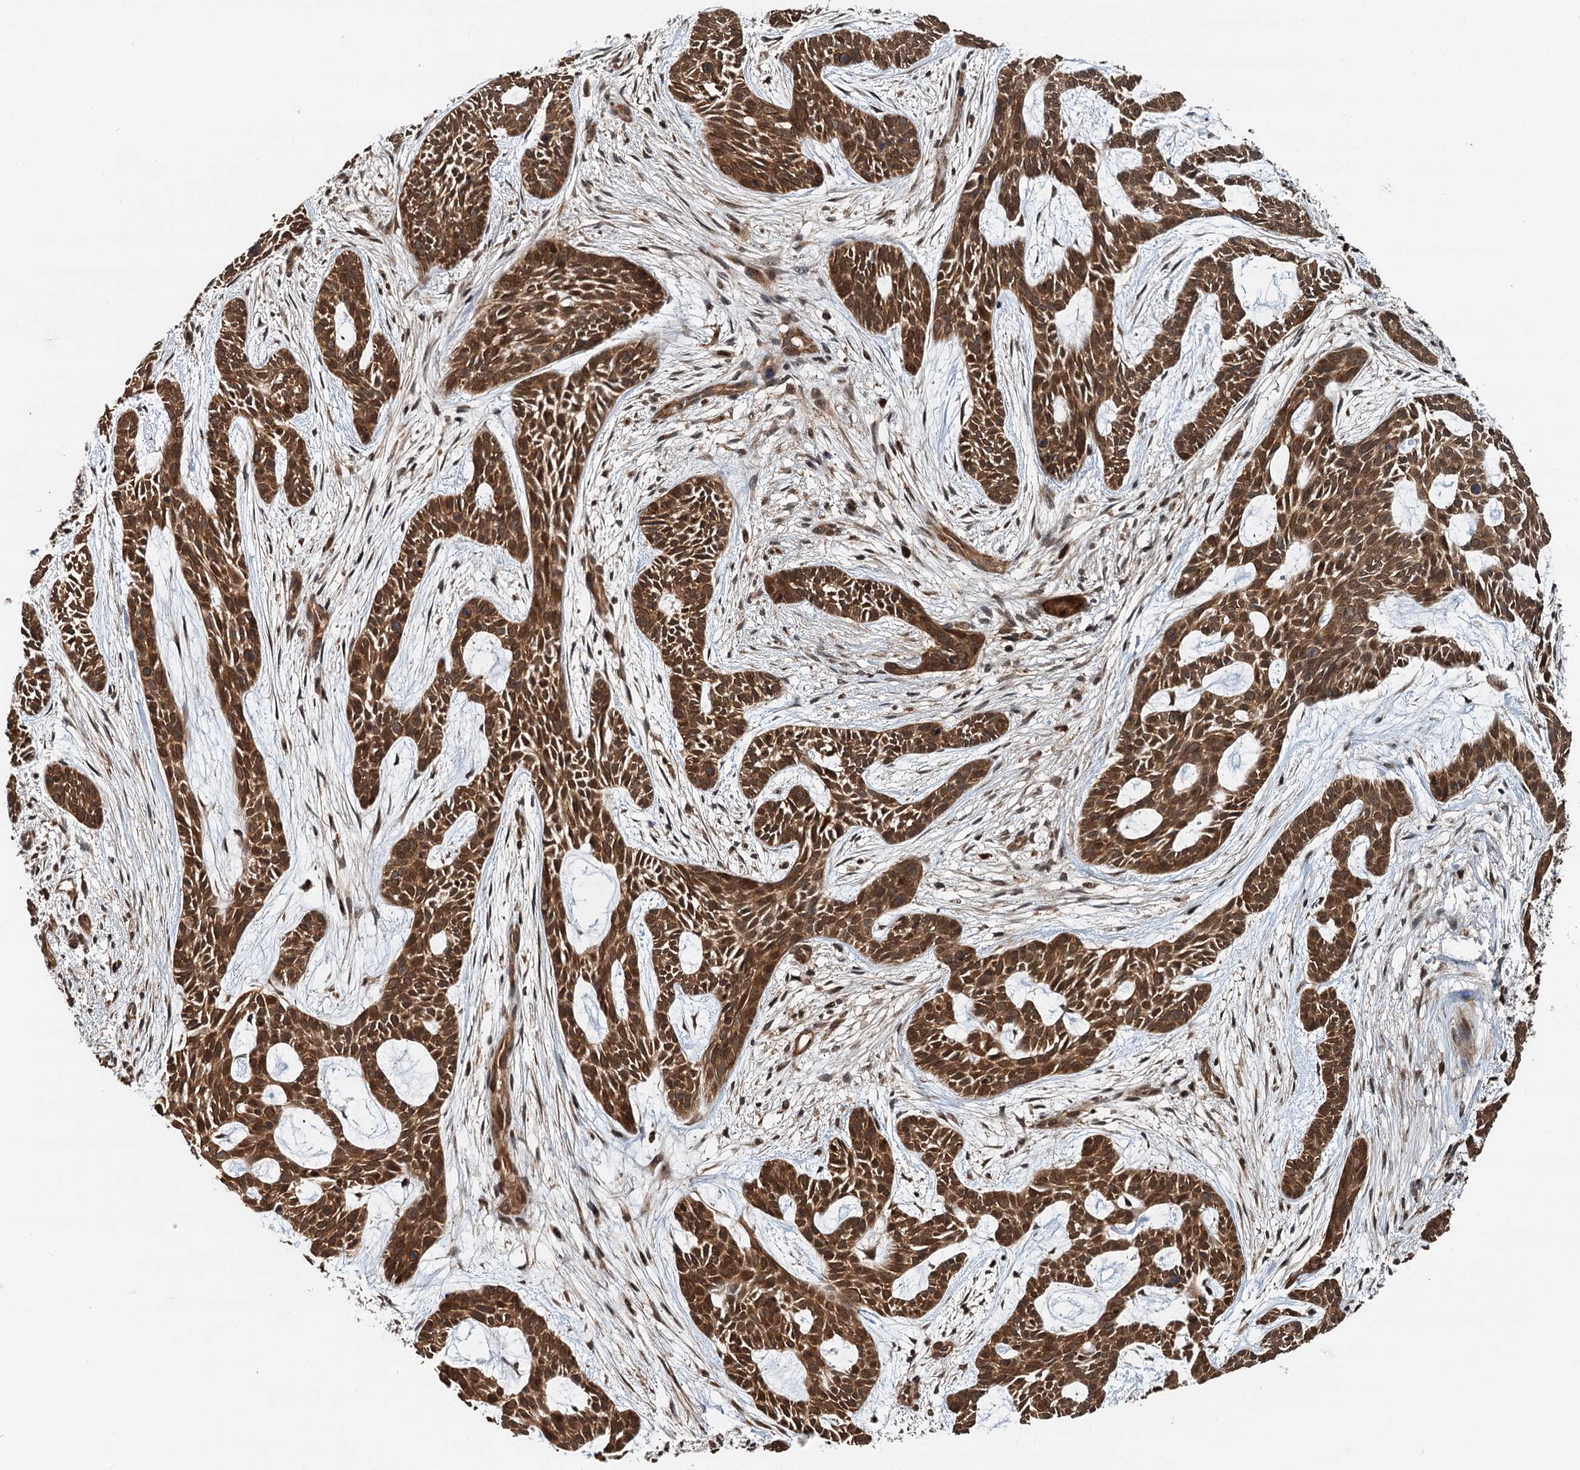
{"staining": {"intensity": "strong", "quantity": ">75%", "location": "cytoplasmic/membranous,nuclear"}, "tissue": "skin cancer", "cell_type": "Tumor cells", "image_type": "cancer", "snomed": [{"axis": "morphology", "description": "Basal cell carcinoma"}, {"axis": "topography", "description": "Skin"}], "caption": "Skin cancer stained with immunohistochemistry shows strong cytoplasmic/membranous and nuclear expression in about >75% of tumor cells. The protein of interest is stained brown, and the nuclei are stained in blue (DAB (3,3'-diaminobenzidine) IHC with brightfield microscopy, high magnification).", "gene": "STUB1", "patient": {"sex": "male", "age": 89}}